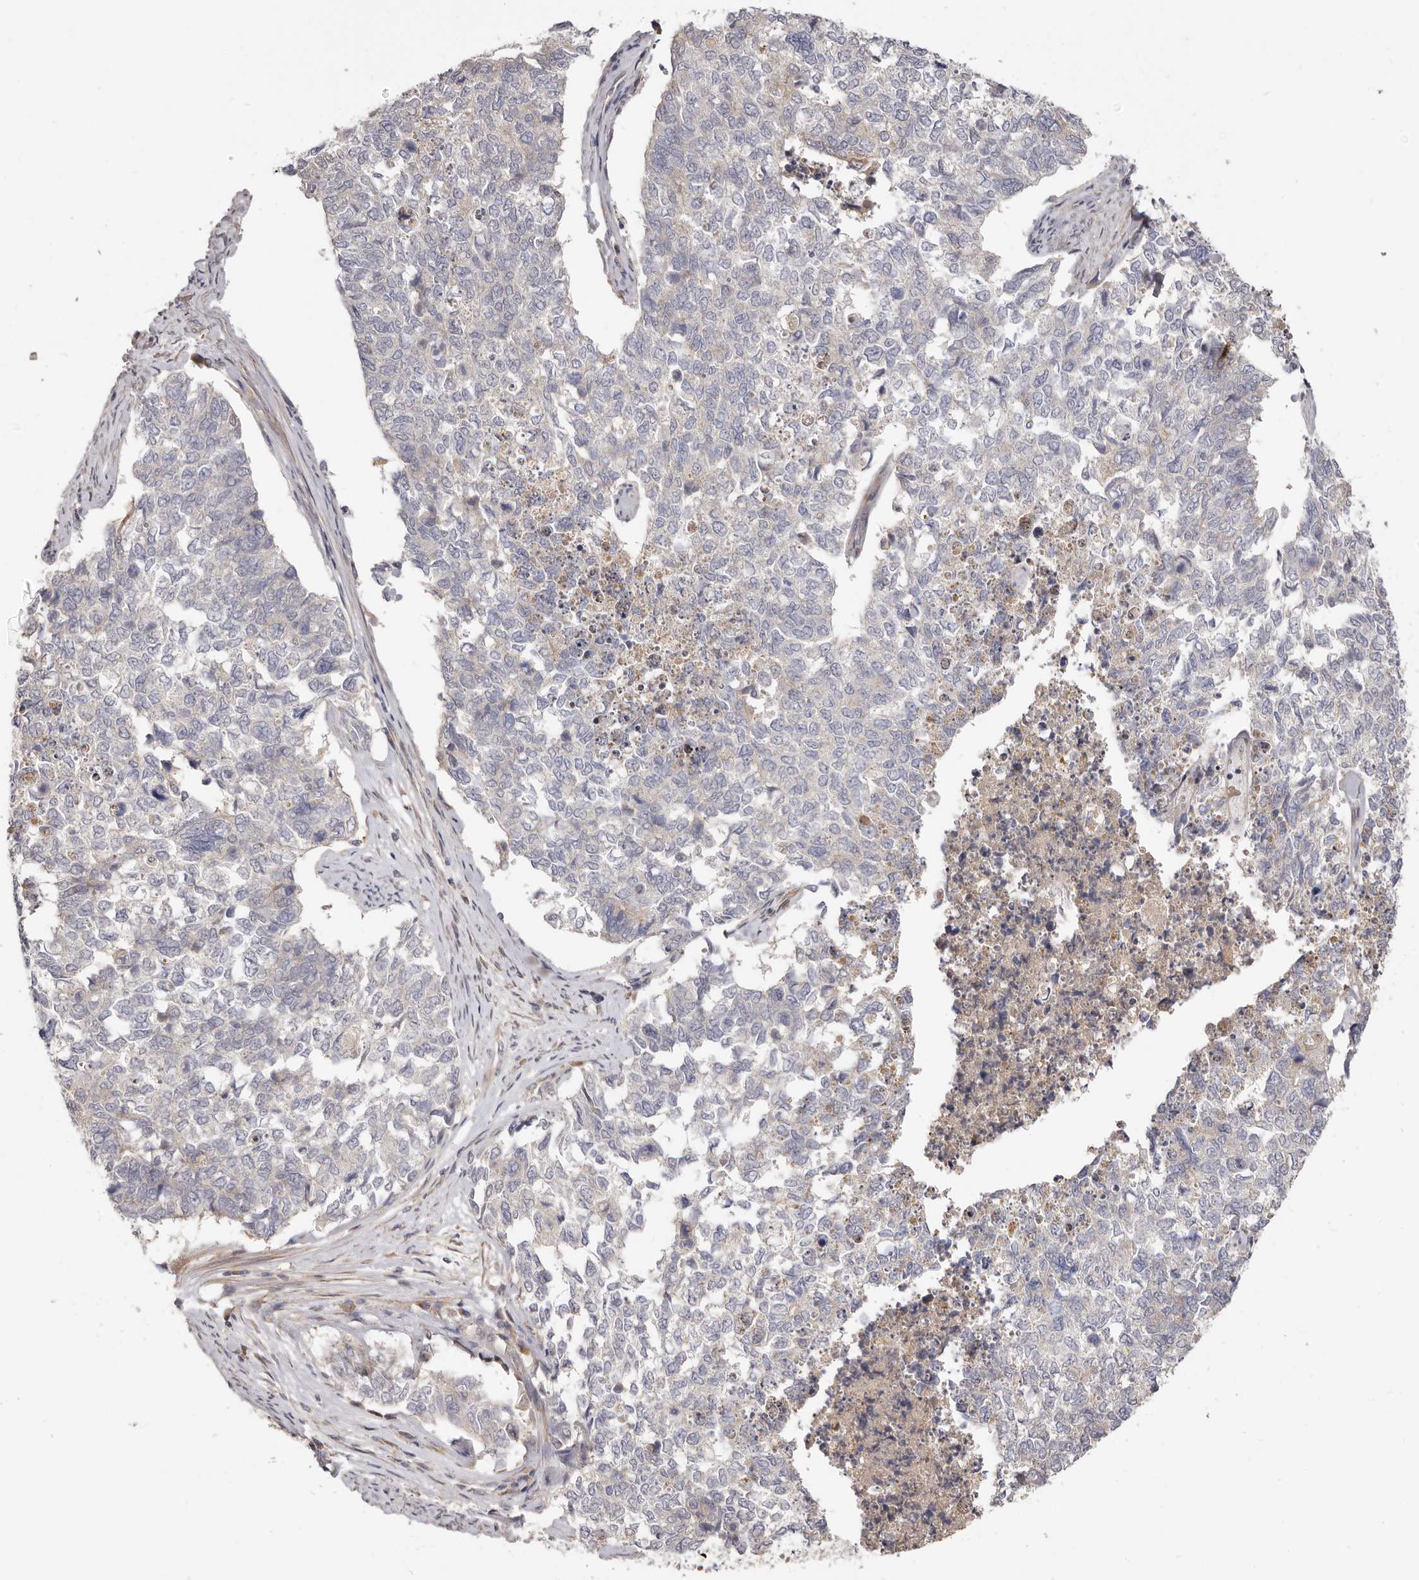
{"staining": {"intensity": "negative", "quantity": "none", "location": "none"}, "tissue": "cervical cancer", "cell_type": "Tumor cells", "image_type": "cancer", "snomed": [{"axis": "morphology", "description": "Squamous cell carcinoma, NOS"}, {"axis": "topography", "description": "Cervix"}], "caption": "High power microscopy photomicrograph of an IHC photomicrograph of squamous cell carcinoma (cervical), revealing no significant staining in tumor cells.", "gene": "ADAMTS9", "patient": {"sex": "female", "age": 63}}